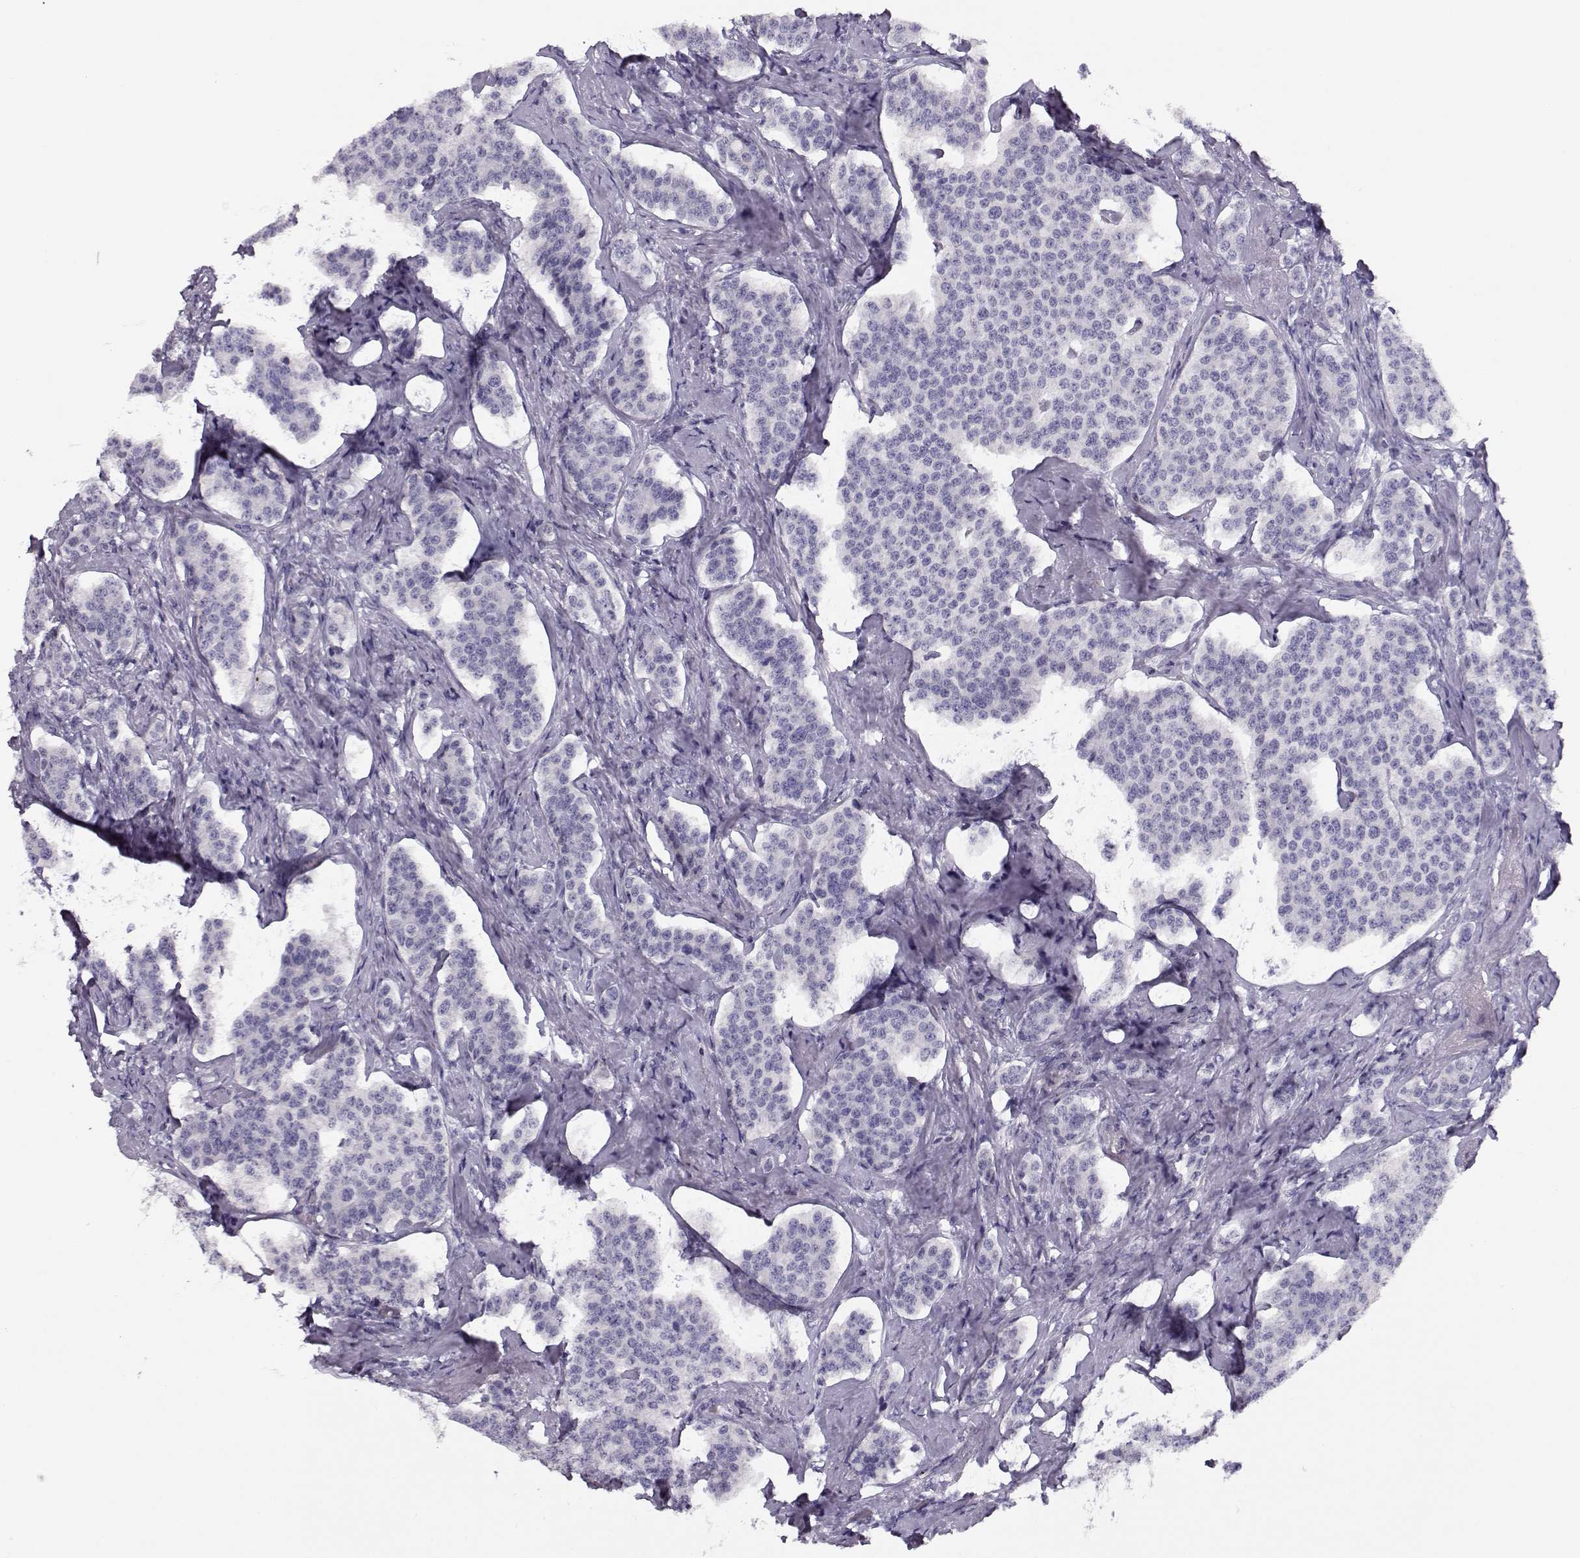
{"staining": {"intensity": "negative", "quantity": "none", "location": "none"}, "tissue": "carcinoid", "cell_type": "Tumor cells", "image_type": "cancer", "snomed": [{"axis": "morphology", "description": "Carcinoid, malignant, NOS"}, {"axis": "topography", "description": "Small intestine"}], "caption": "The histopathology image demonstrates no significant staining in tumor cells of carcinoid.", "gene": "CRX", "patient": {"sex": "female", "age": 58}}